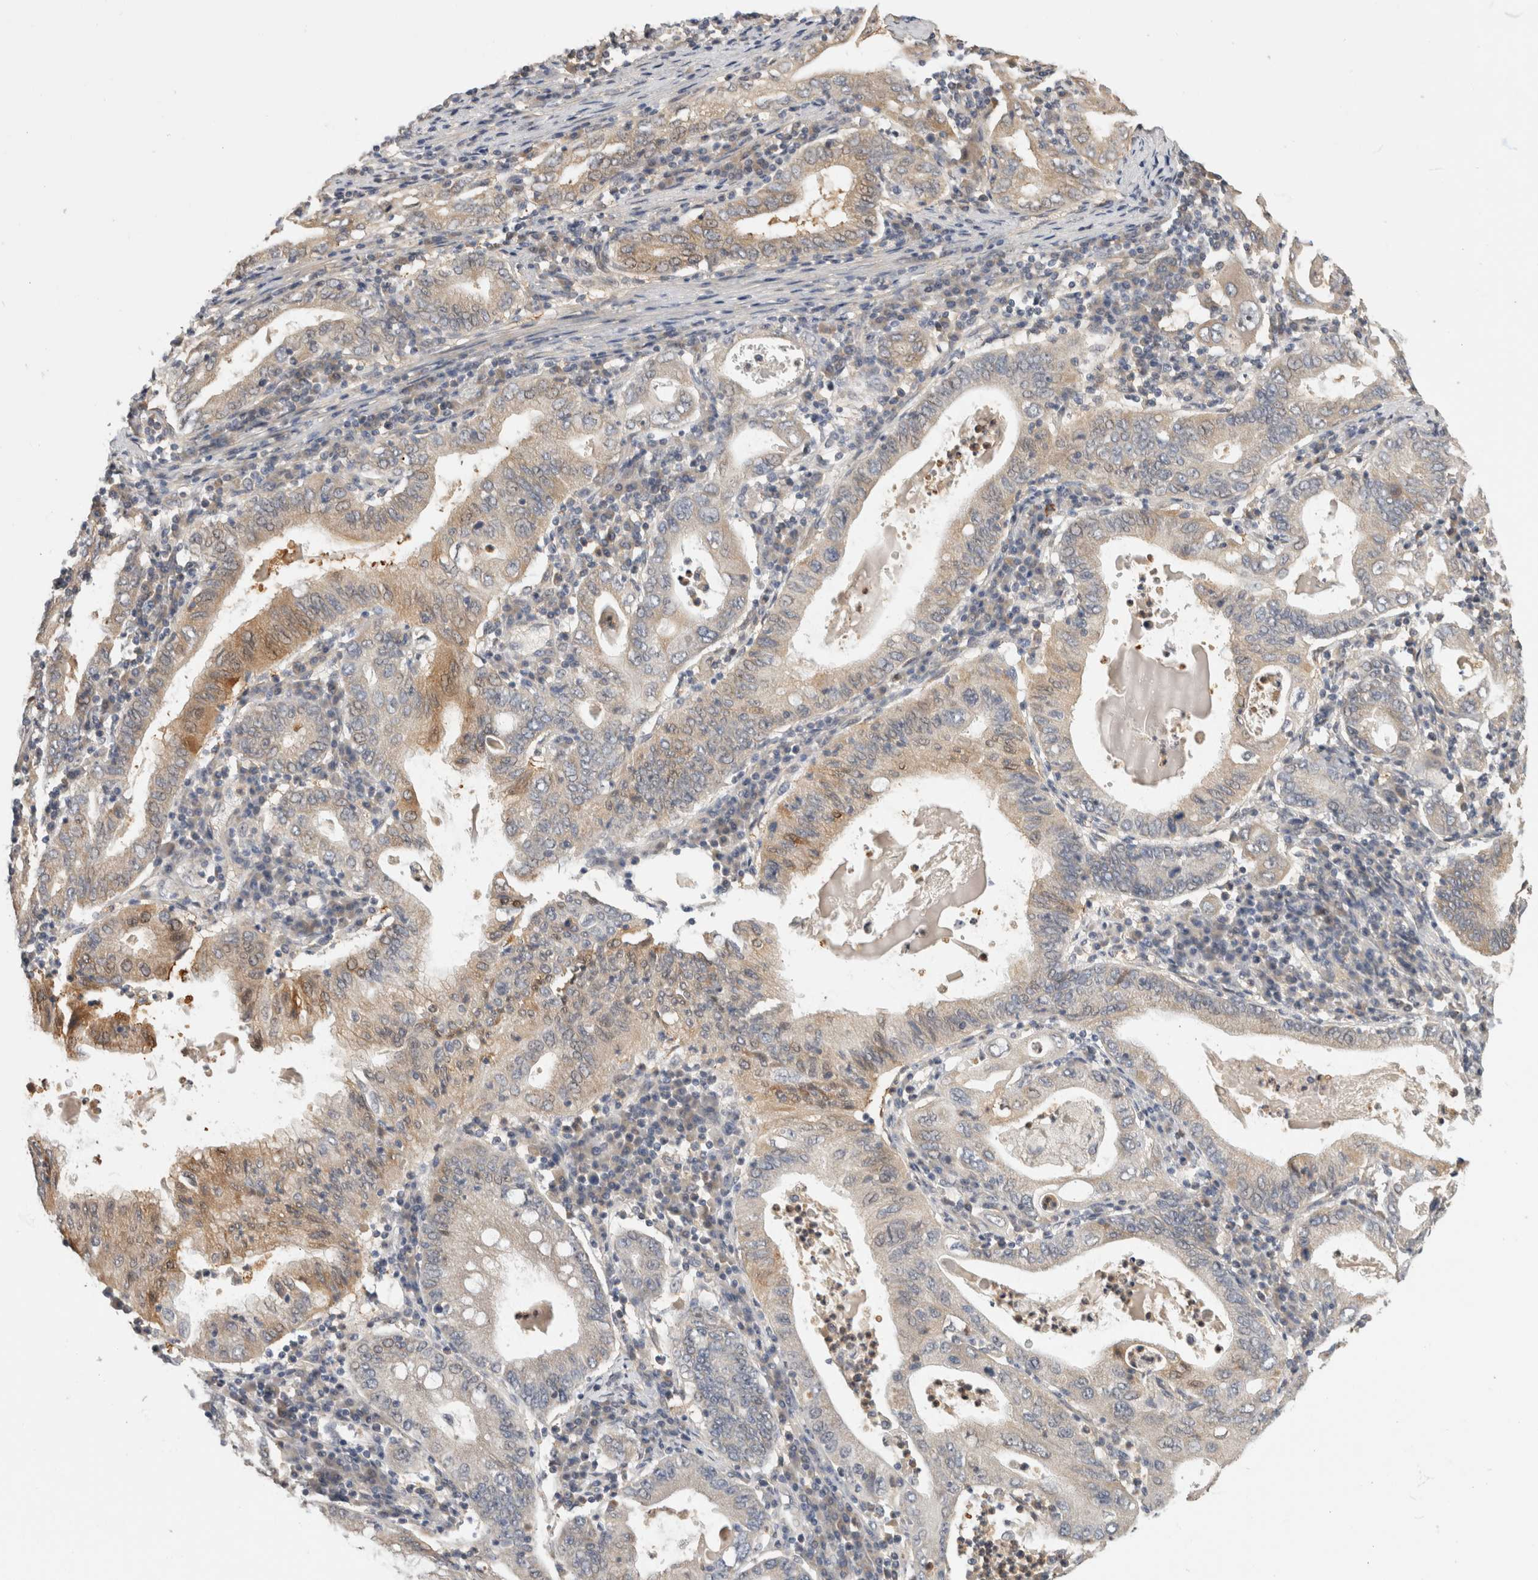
{"staining": {"intensity": "moderate", "quantity": "<25%", "location": "cytoplasmic/membranous"}, "tissue": "stomach cancer", "cell_type": "Tumor cells", "image_type": "cancer", "snomed": [{"axis": "morphology", "description": "Normal tissue, NOS"}, {"axis": "morphology", "description": "Adenocarcinoma, NOS"}, {"axis": "topography", "description": "Esophagus"}, {"axis": "topography", "description": "Stomach, upper"}, {"axis": "topography", "description": "Peripheral nerve tissue"}], "caption": "Stomach adenocarcinoma tissue shows moderate cytoplasmic/membranous positivity in approximately <25% of tumor cells, visualized by immunohistochemistry.", "gene": "PGM1", "patient": {"sex": "male", "age": 62}}